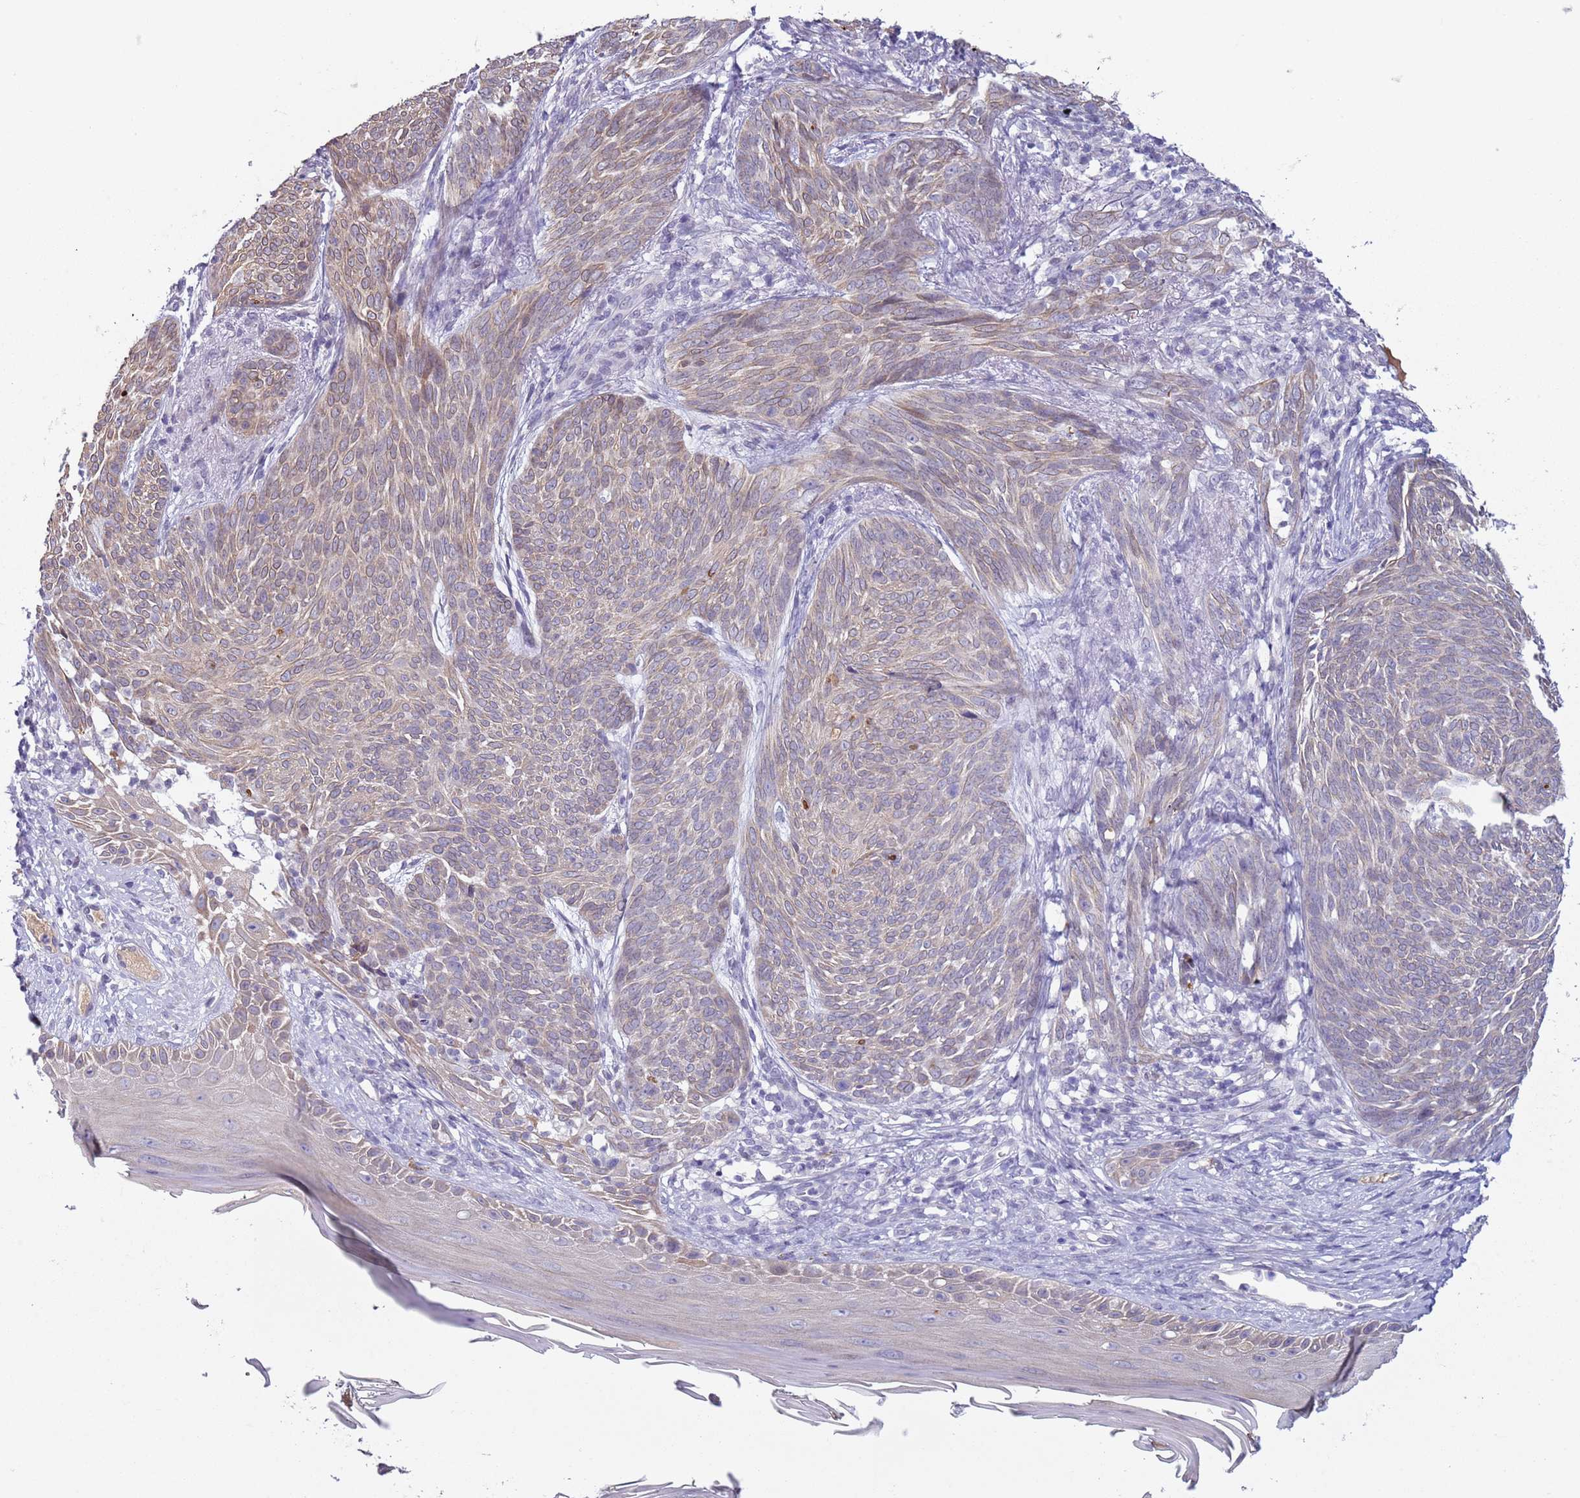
{"staining": {"intensity": "weak", "quantity": "<25%", "location": "cytoplasmic/membranous"}, "tissue": "skin cancer", "cell_type": "Tumor cells", "image_type": "cancer", "snomed": [{"axis": "morphology", "description": "Basal cell carcinoma"}, {"axis": "topography", "description": "Skin"}], "caption": "The micrograph shows no significant positivity in tumor cells of skin basal cell carcinoma.", "gene": "NPAP1", "patient": {"sex": "female", "age": 86}}